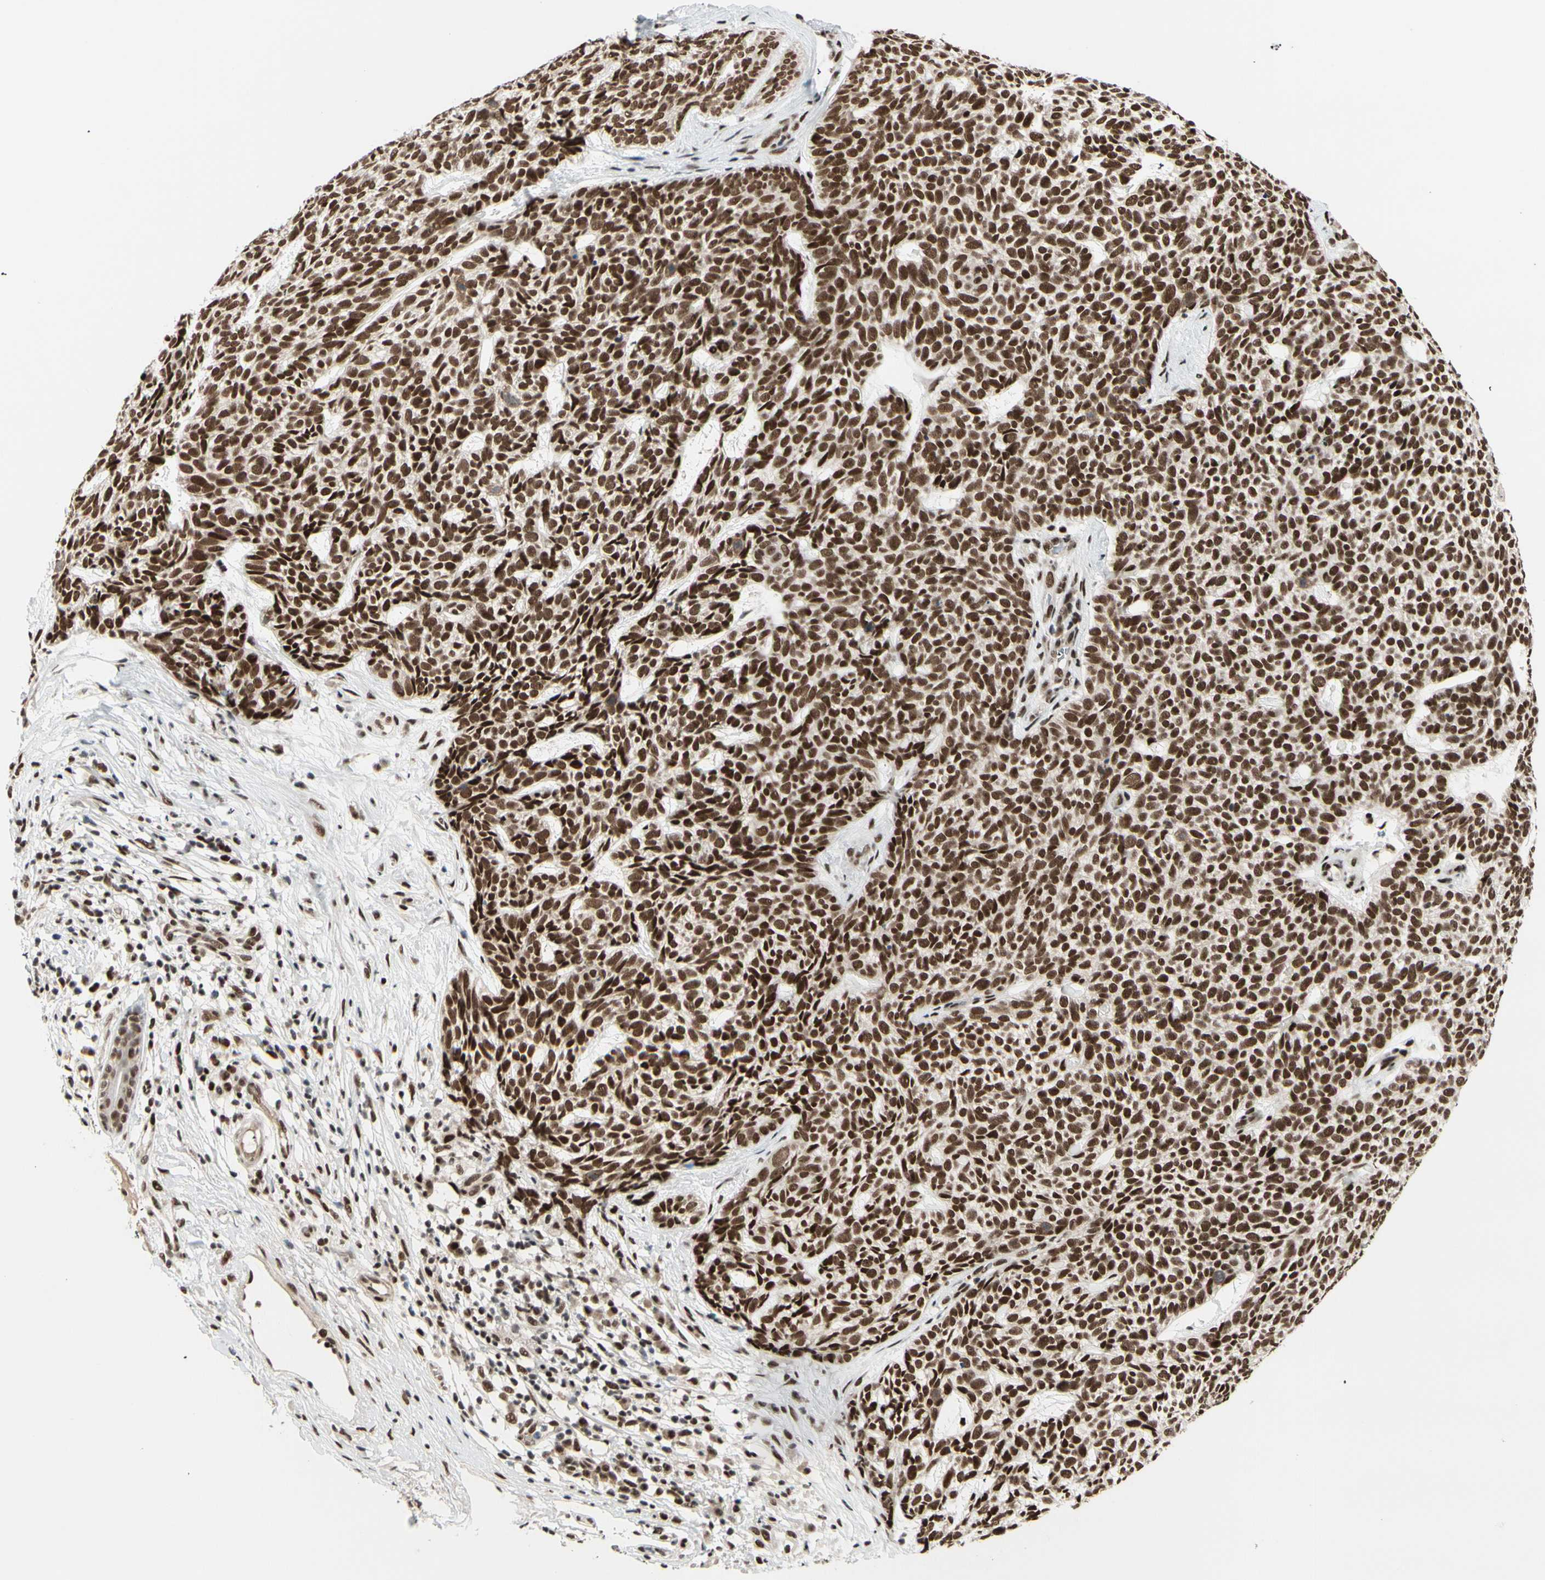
{"staining": {"intensity": "strong", "quantity": ">75%", "location": "nuclear"}, "tissue": "skin cancer", "cell_type": "Tumor cells", "image_type": "cancer", "snomed": [{"axis": "morphology", "description": "Basal cell carcinoma"}, {"axis": "topography", "description": "Skin"}], "caption": "Immunohistochemical staining of basal cell carcinoma (skin) exhibits high levels of strong nuclear protein staining in about >75% of tumor cells.", "gene": "CHAMP1", "patient": {"sex": "female", "age": 84}}